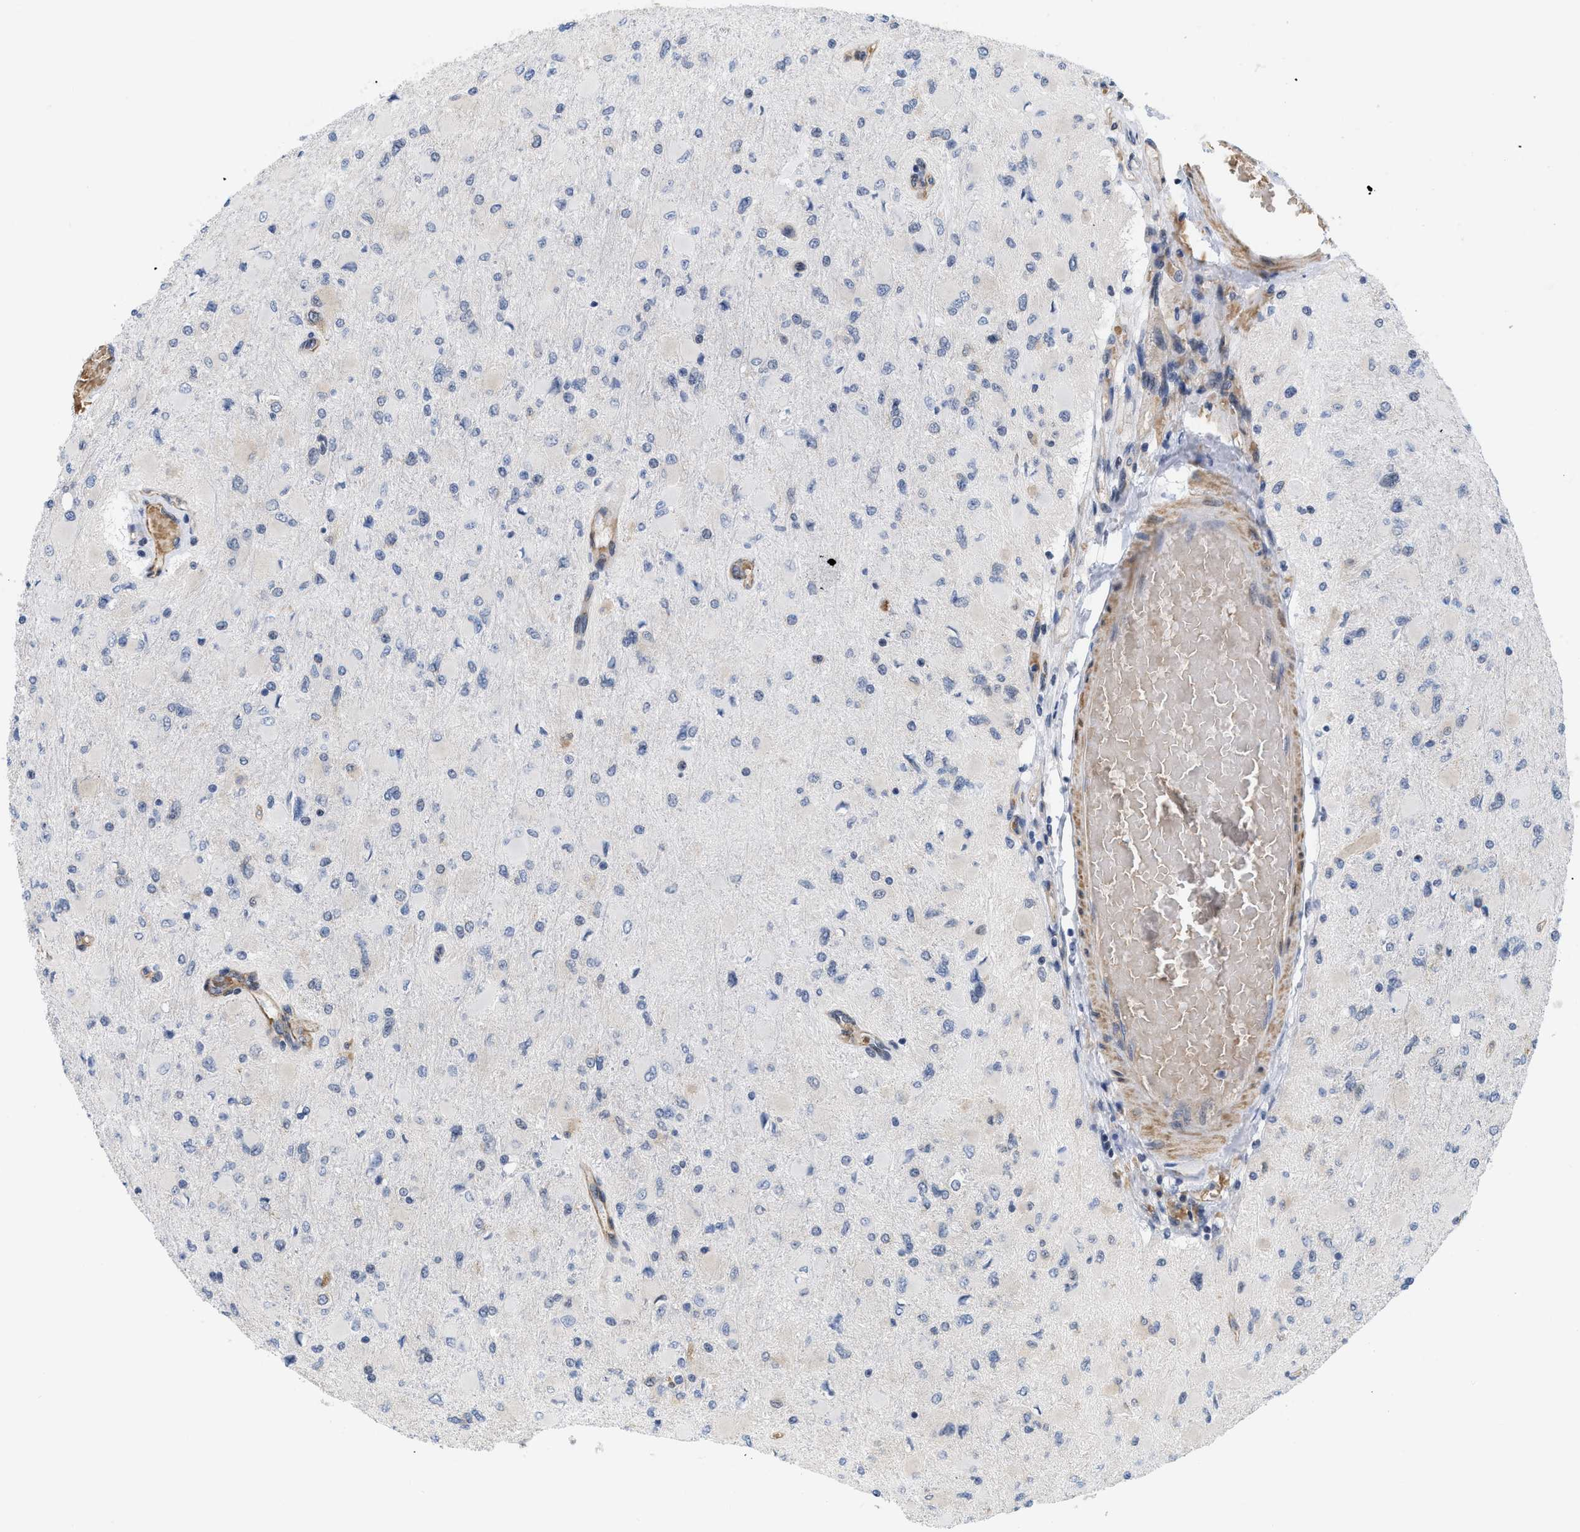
{"staining": {"intensity": "negative", "quantity": "none", "location": "none"}, "tissue": "glioma", "cell_type": "Tumor cells", "image_type": "cancer", "snomed": [{"axis": "morphology", "description": "Glioma, malignant, High grade"}, {"axis": "topography", "description": "Cerebral cortex"}], "caption": "Tumor cells are negative for brown protein staining in glioma.", "gene": "GPRASP2", "patient": {"sex": "female", "age": 36}}